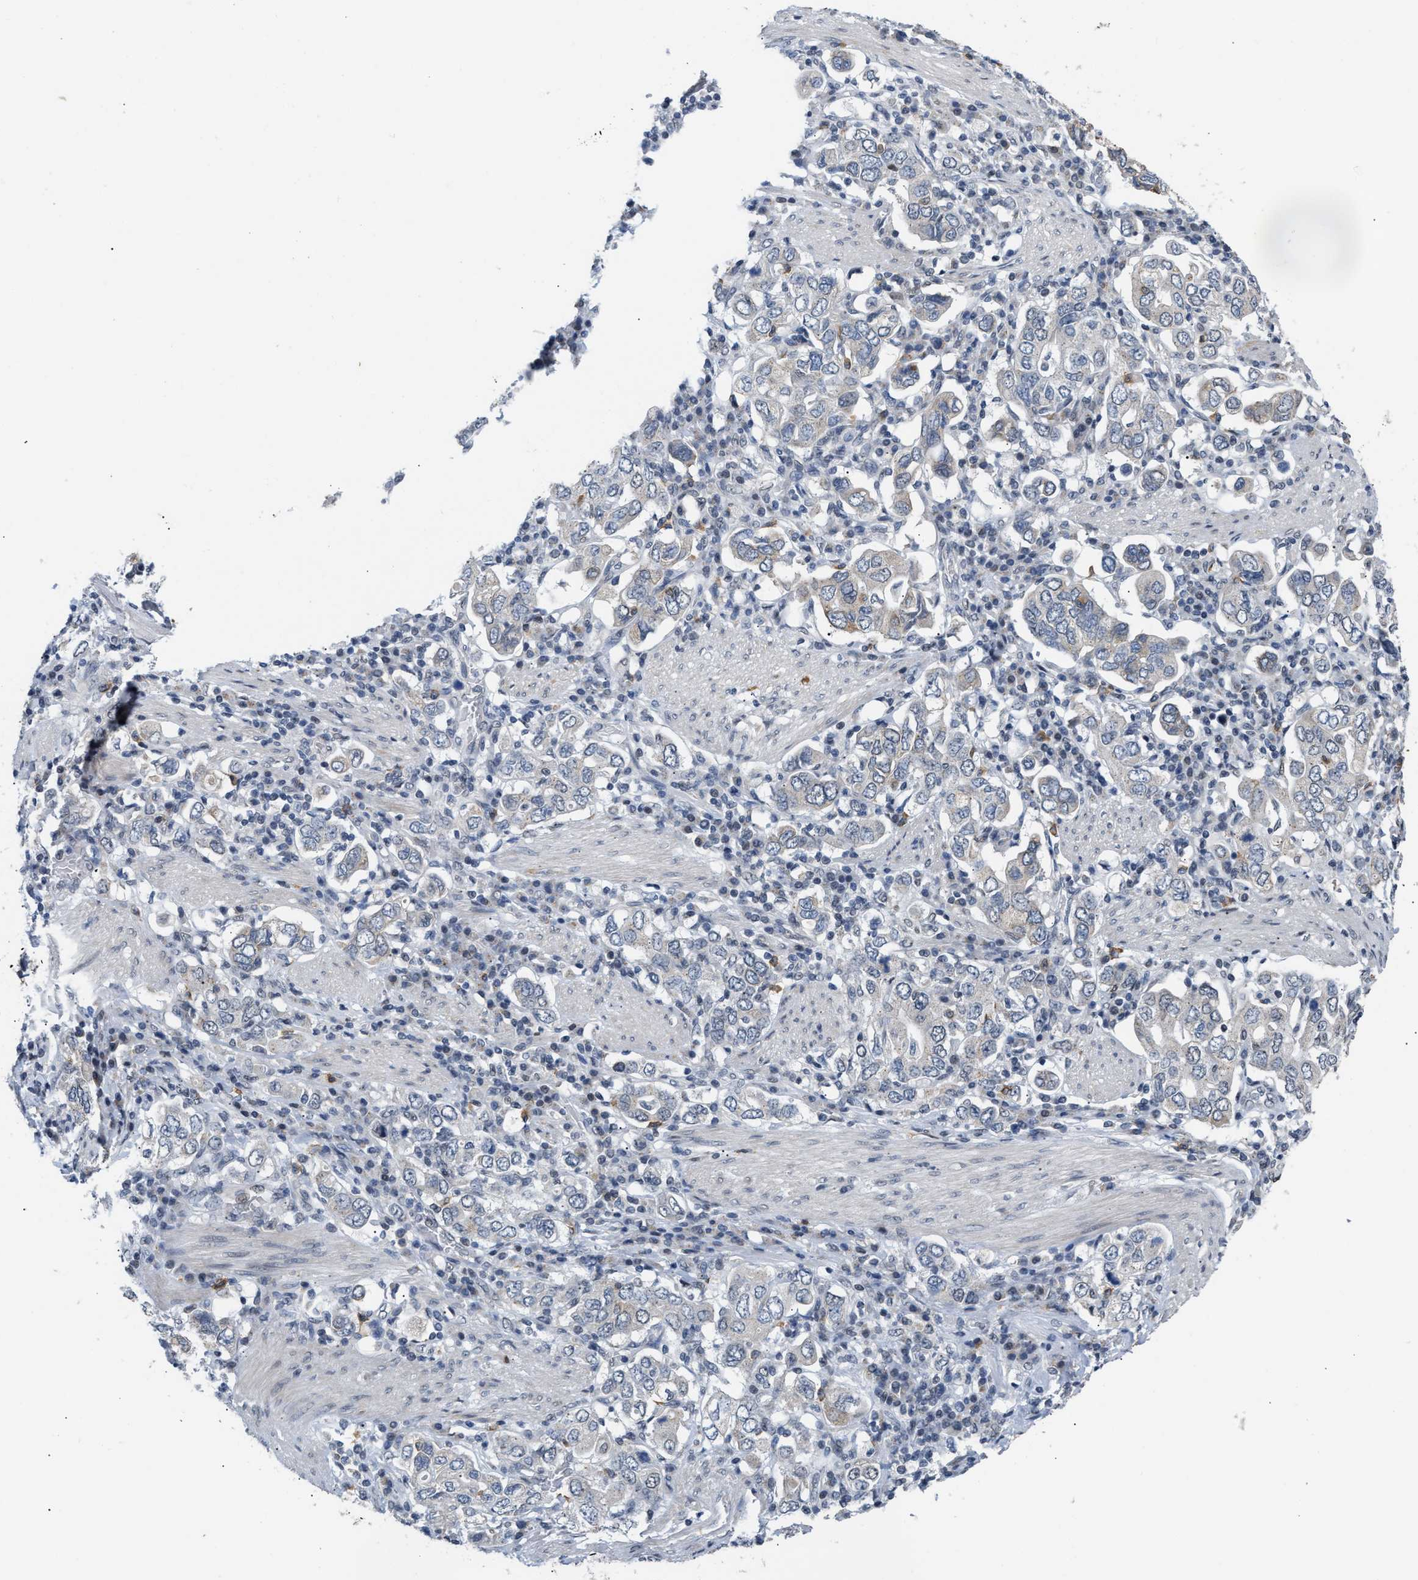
{"staining": {"intensity": "weak", "quantity": "<25%", "location": "cytoplasmic/membranous"}, "tissue": "stomach cancer", "cell_type": "Tumor cells", "image_type": "cancer", "snomed": [{"axis": "morphology", "description": "Adenocarcinoma, NOS"}, {"axis": "topography", "description": "Stomach, upper"}], "caption": "Immunohistochemistry (IHC) histopathology image of neoplastic tissue: stomach cancer stained with DAB demonstrates no significant protein expression in tumor cells.", "gene": "TXNRD3", "patient": {"sex": "male", "age": 62}}